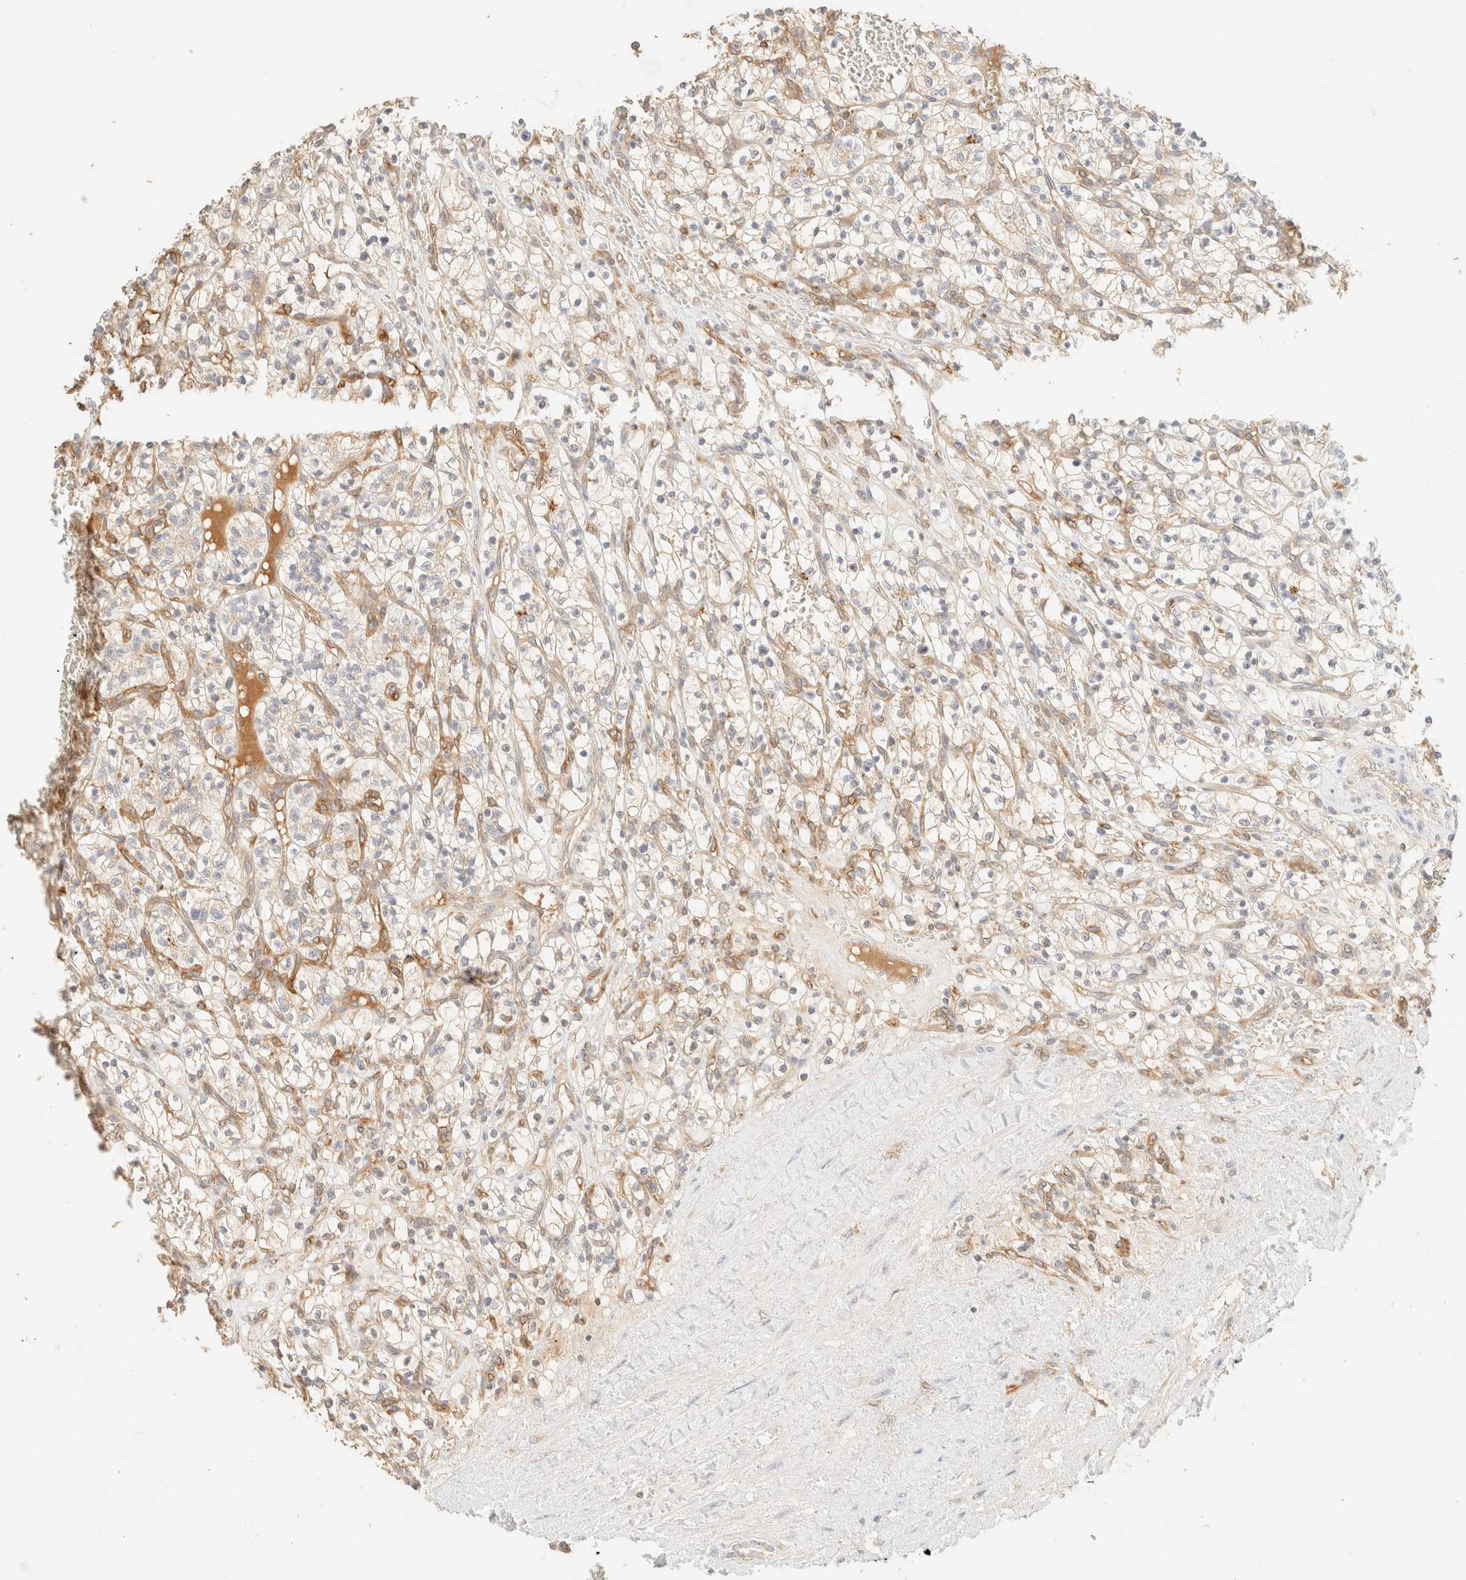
{"staining": {"intensity": "weak", "quantity": "25%-75%", "location": "cytoplasmic/membranous"}, "tissue": "renal cancer", "cell_type": "Tumor cells", "image_type": "cancer", "snomed": [{"axis": "morphology", "description": "Adenocarcinoma, NOS"}, {"axis": "topography", "description": "Kidney"}], "caption": "A histopathology image of renal cancer stained for a protein exhibits weak cytoplasmic/membranous brown staining in tumor cells.", "gene": "FHOD1", "patient": {"sex": "female", "age": 57}}